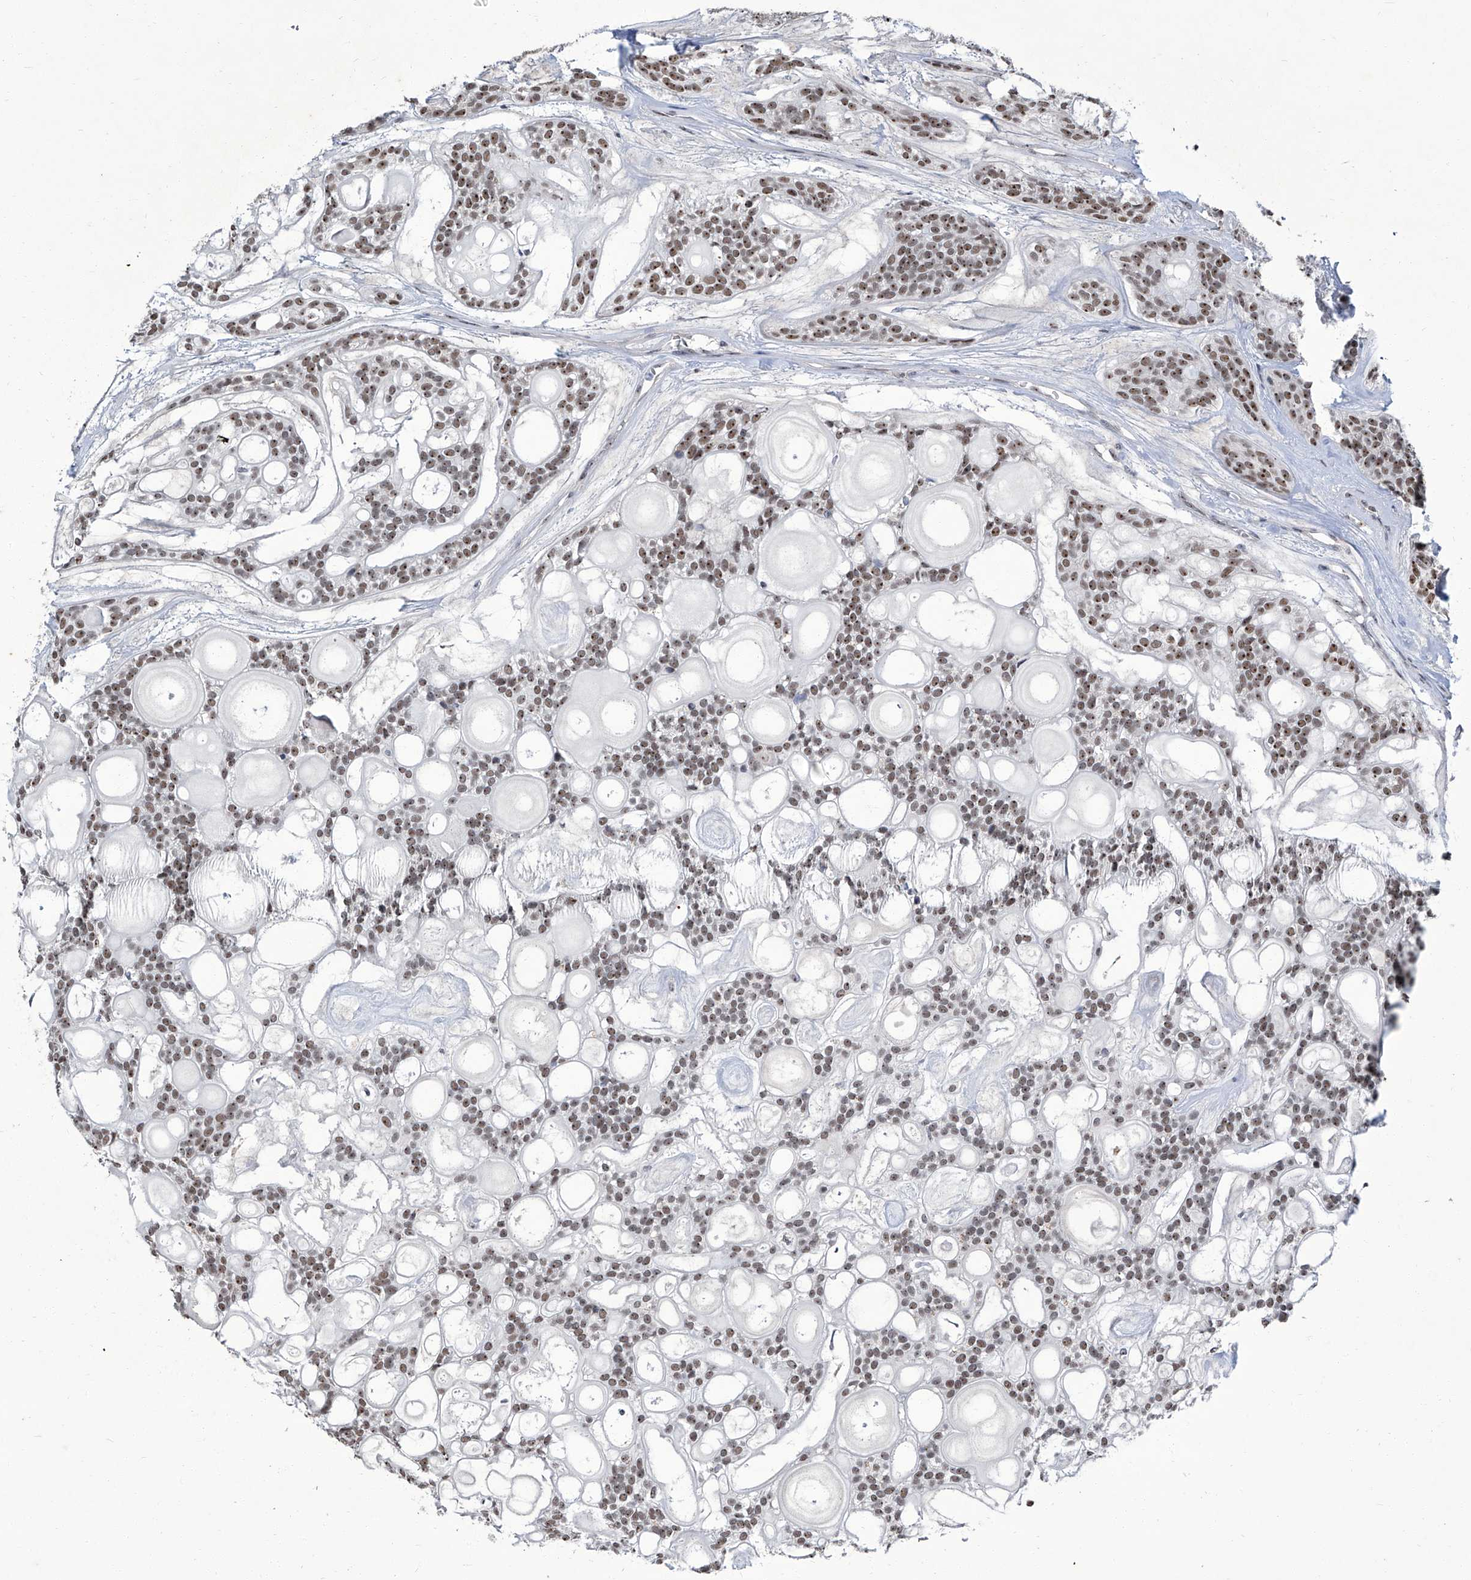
{"staining": {"intensity": "moderate", "quantity": "25%-75%", "location": "nuclear"}, "tissue": "head and neck cancer", "cell_type": "Tumor cells", "image_type": "cancer", "snomed": [{"axis": "morphology", "description": "Adenocarcinoma, NOS"}, {"axis": "topography", "description": "Head-Neck"}], "caption": "Head and neck cancer was stained to show a protein in brown. There is medium levels of moderate nuclear positivity in about 25%-75% of tumor cells.", "gene": "CMTR1", "patient": {"sex": "male", "age": 66}}